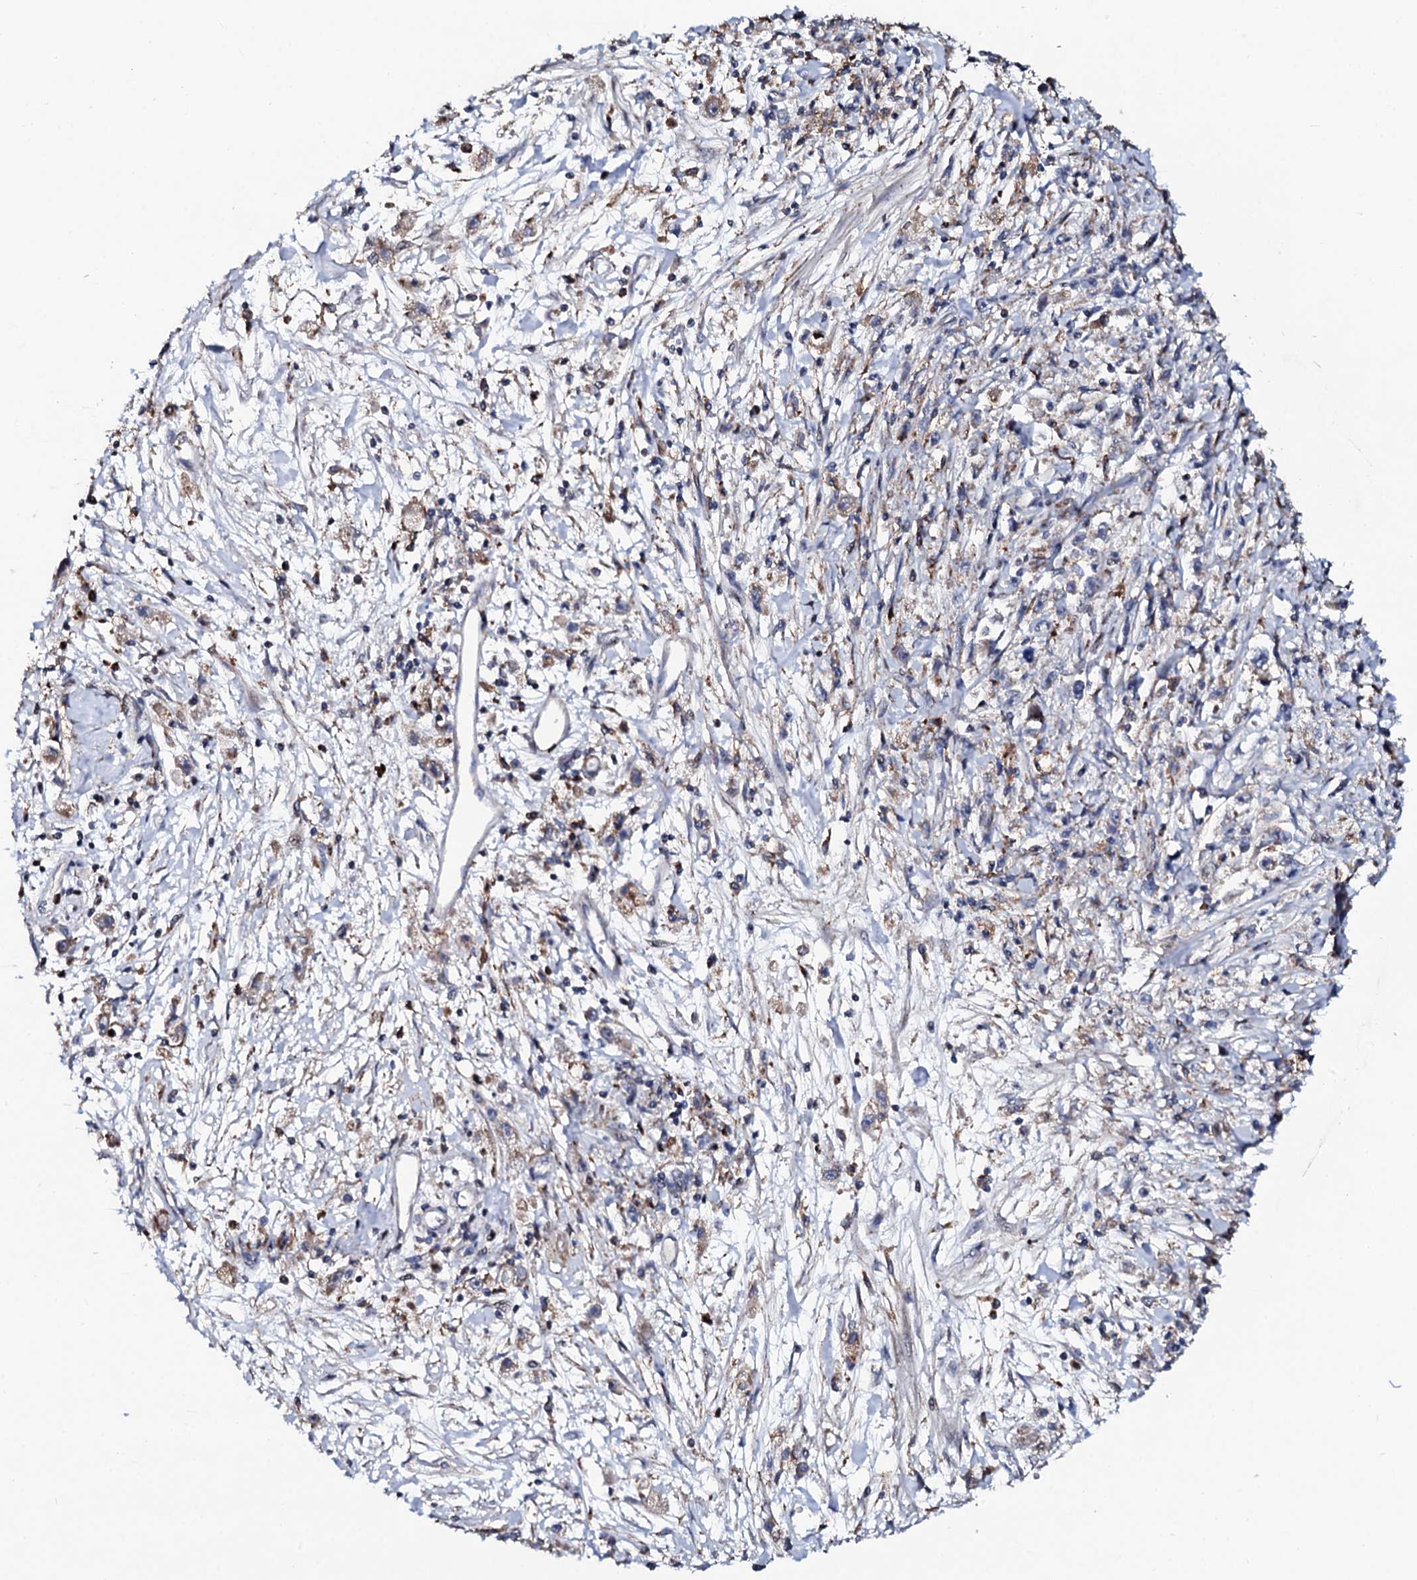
{"staining": {"intensity": "negative", "quantity": "none", "location": "none"}, "tissue": "stomach cancer", "cell_type": "Tumor cells", "image_type": "cancer", "snomed": [{"axis": "morphology", "description": "Adenocarcinoma, NOS"}, {"axis": "topography", "description": "Stomach"}], "caption": "An immunohistochemistry (IHC) image of stomach cancer is shown. There is no staining in tumor cells of stomach cancer. The staining was performed using DAB to visualize the protein expression in brown, while the nuclei were stained in blue with hematoxylin (Magnification: 20x).", "gene": "TCIRG1", "patient": {"sex": "female", "age": 59}}